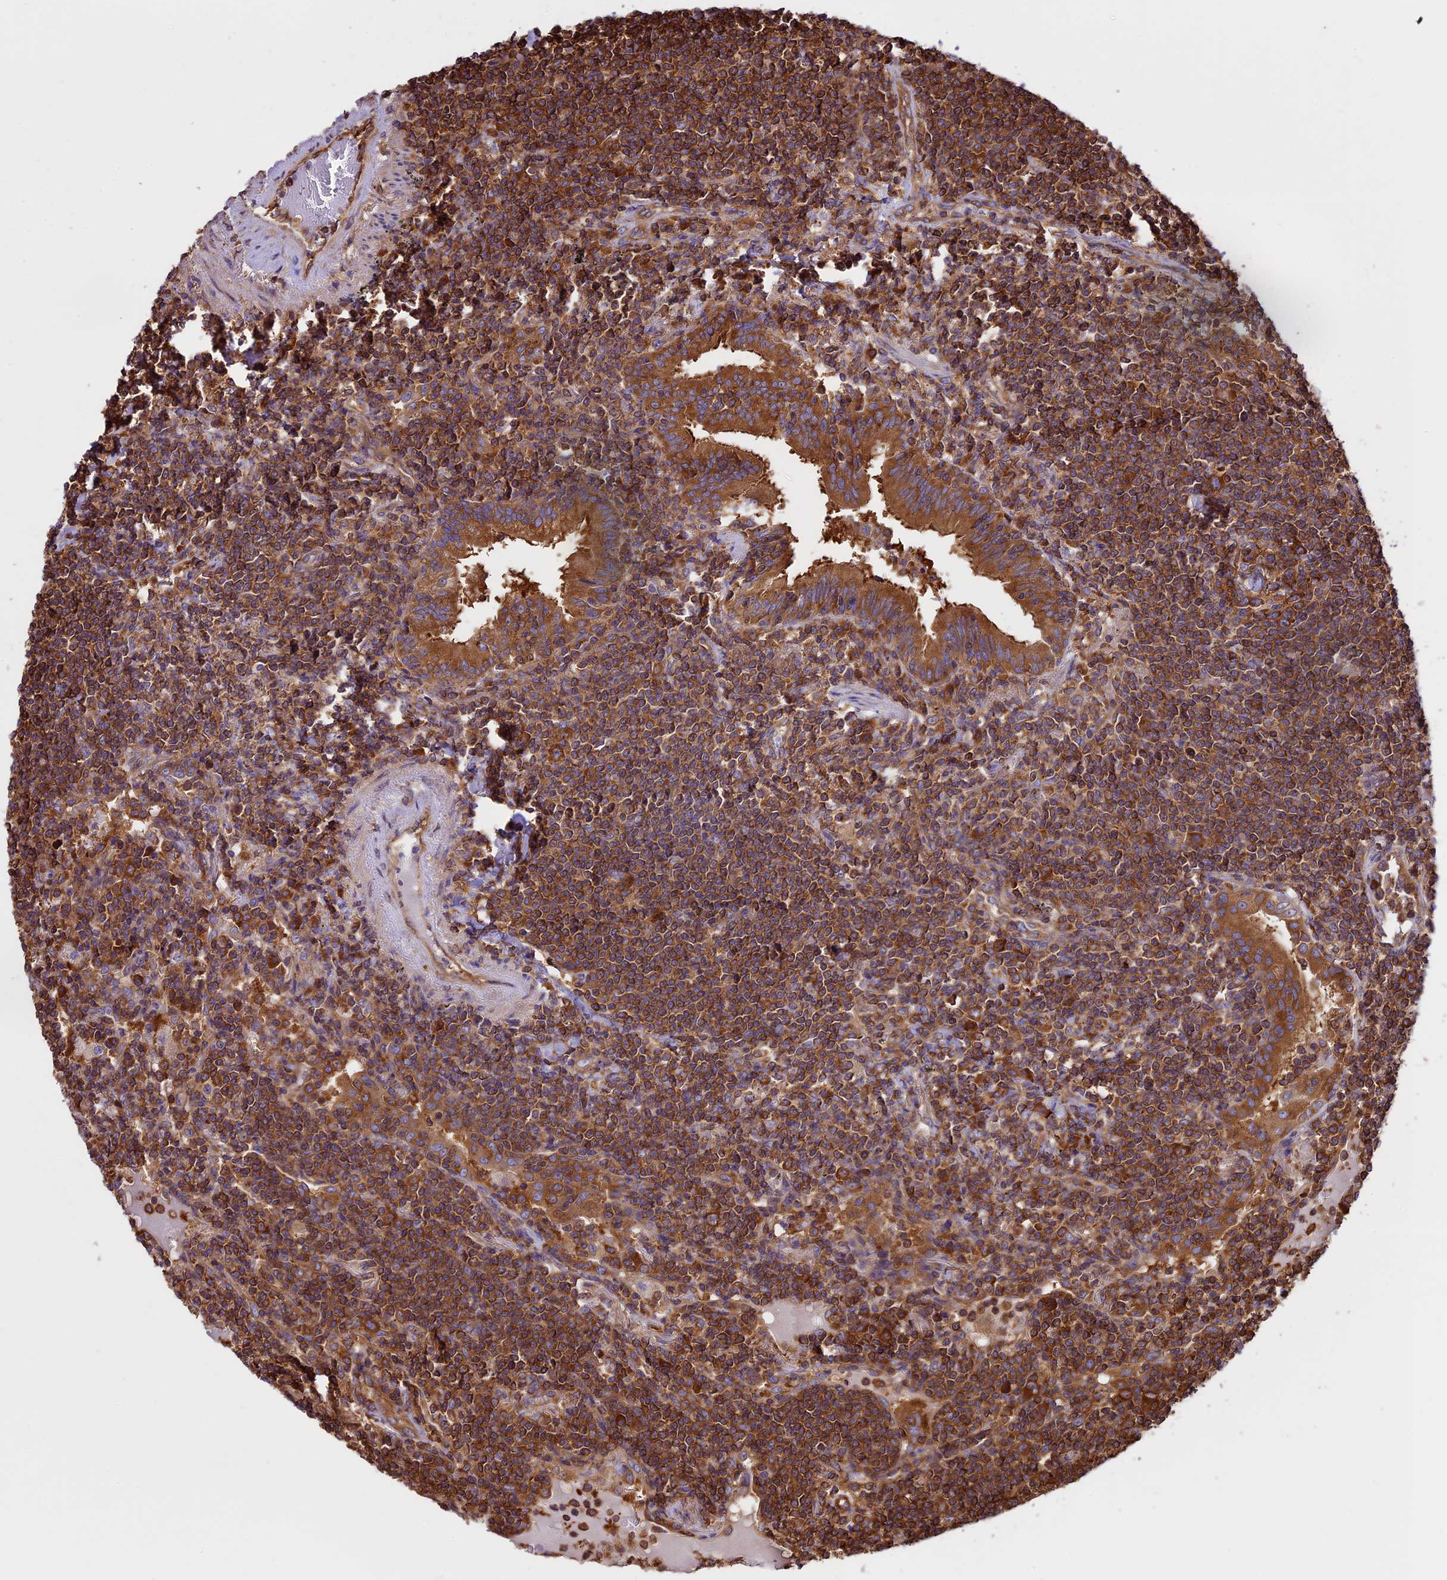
{"staining": {"intensity": "strong", "quantity": ">75%", "location": "cytoplasmic/membranous"}, "tissue": "lymphoma", "cell_type": "Tumor cells", "image_type": "cancer", "snomed": [{"axis": "morphology", "description": "Malignant lymphoma, non-Hodgkin's type, Low grade"}, {"axis": "topography", "description": "Lung"}], "caption": "Low-grade malignant lymphoma, non-Hodgkin's type was stained to show a protein in brown. There is high levels of strong cytoplasmic/membranous positivity in approximately >75% of tumor cells. The staining was performed using DAB (3,3'-diaminobenzidine) to visualize the protein expression in brown, while the nuclei were stained in blue with hematoxylin (Magnification: 20x).", "gene": "KARS1", "patient": {"sex": "female", "age": 71}}